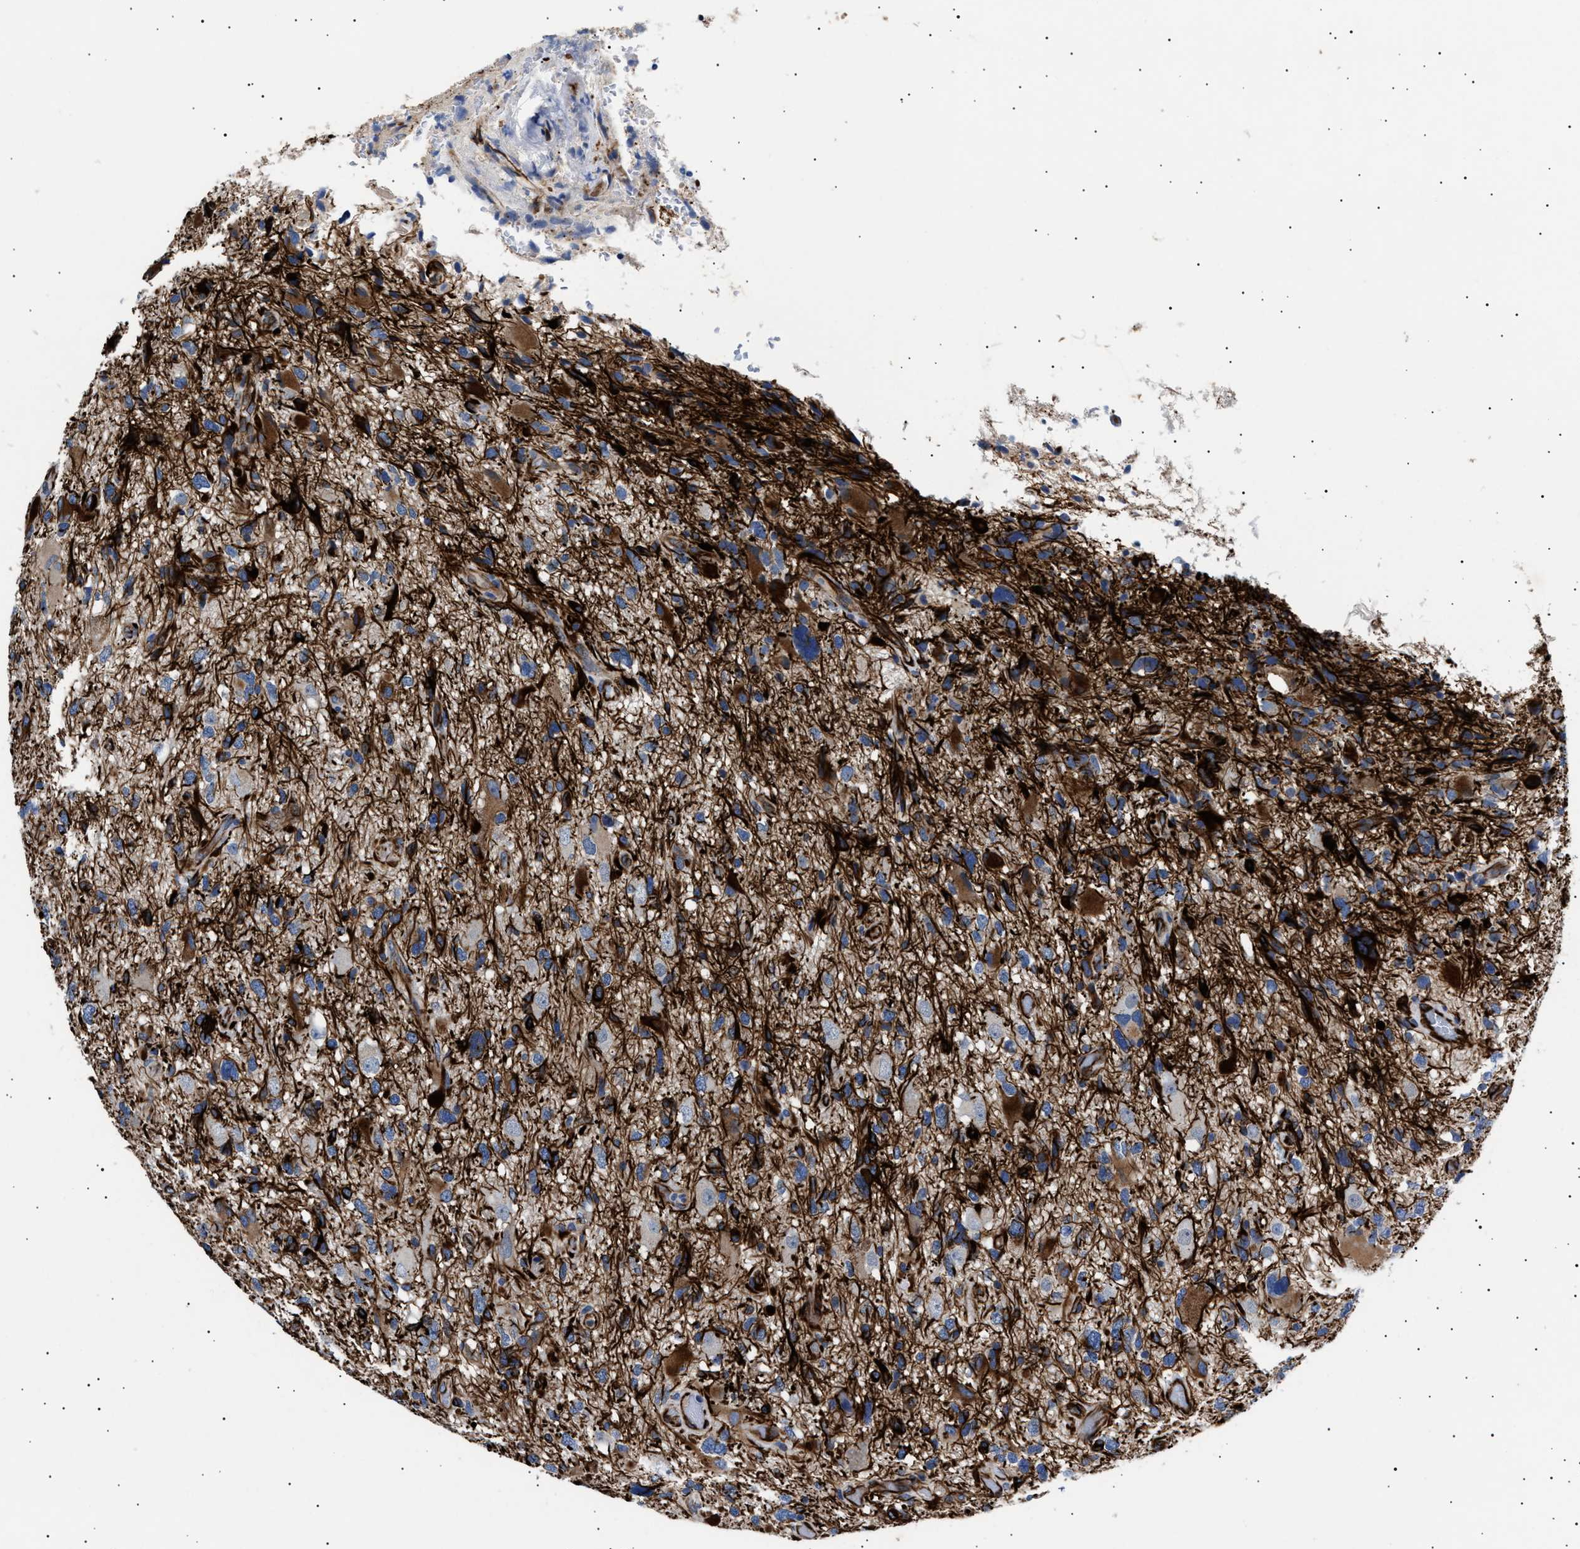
{"staining": {"intensity": "moderate", "quantity": "<25%", "location": "cytoplasmic/membranous"}, "tissue": "glioma", "cell_type": "Tumor cells", "image_type": "cancer", "snomed": [{"axis": "morphology", "description": "Glioma, malignant, High grade"}, {"axis": "topography", "description": "Brain"}], "caption": "Protein expression analysis of human high-grade glioma (malignant) reveals moderate cytoplasmic/membranous positivity in approximately <25% of tumor cells.", "gene": "OLFML2A", "patient": {"sex": "male", "age": 33}}